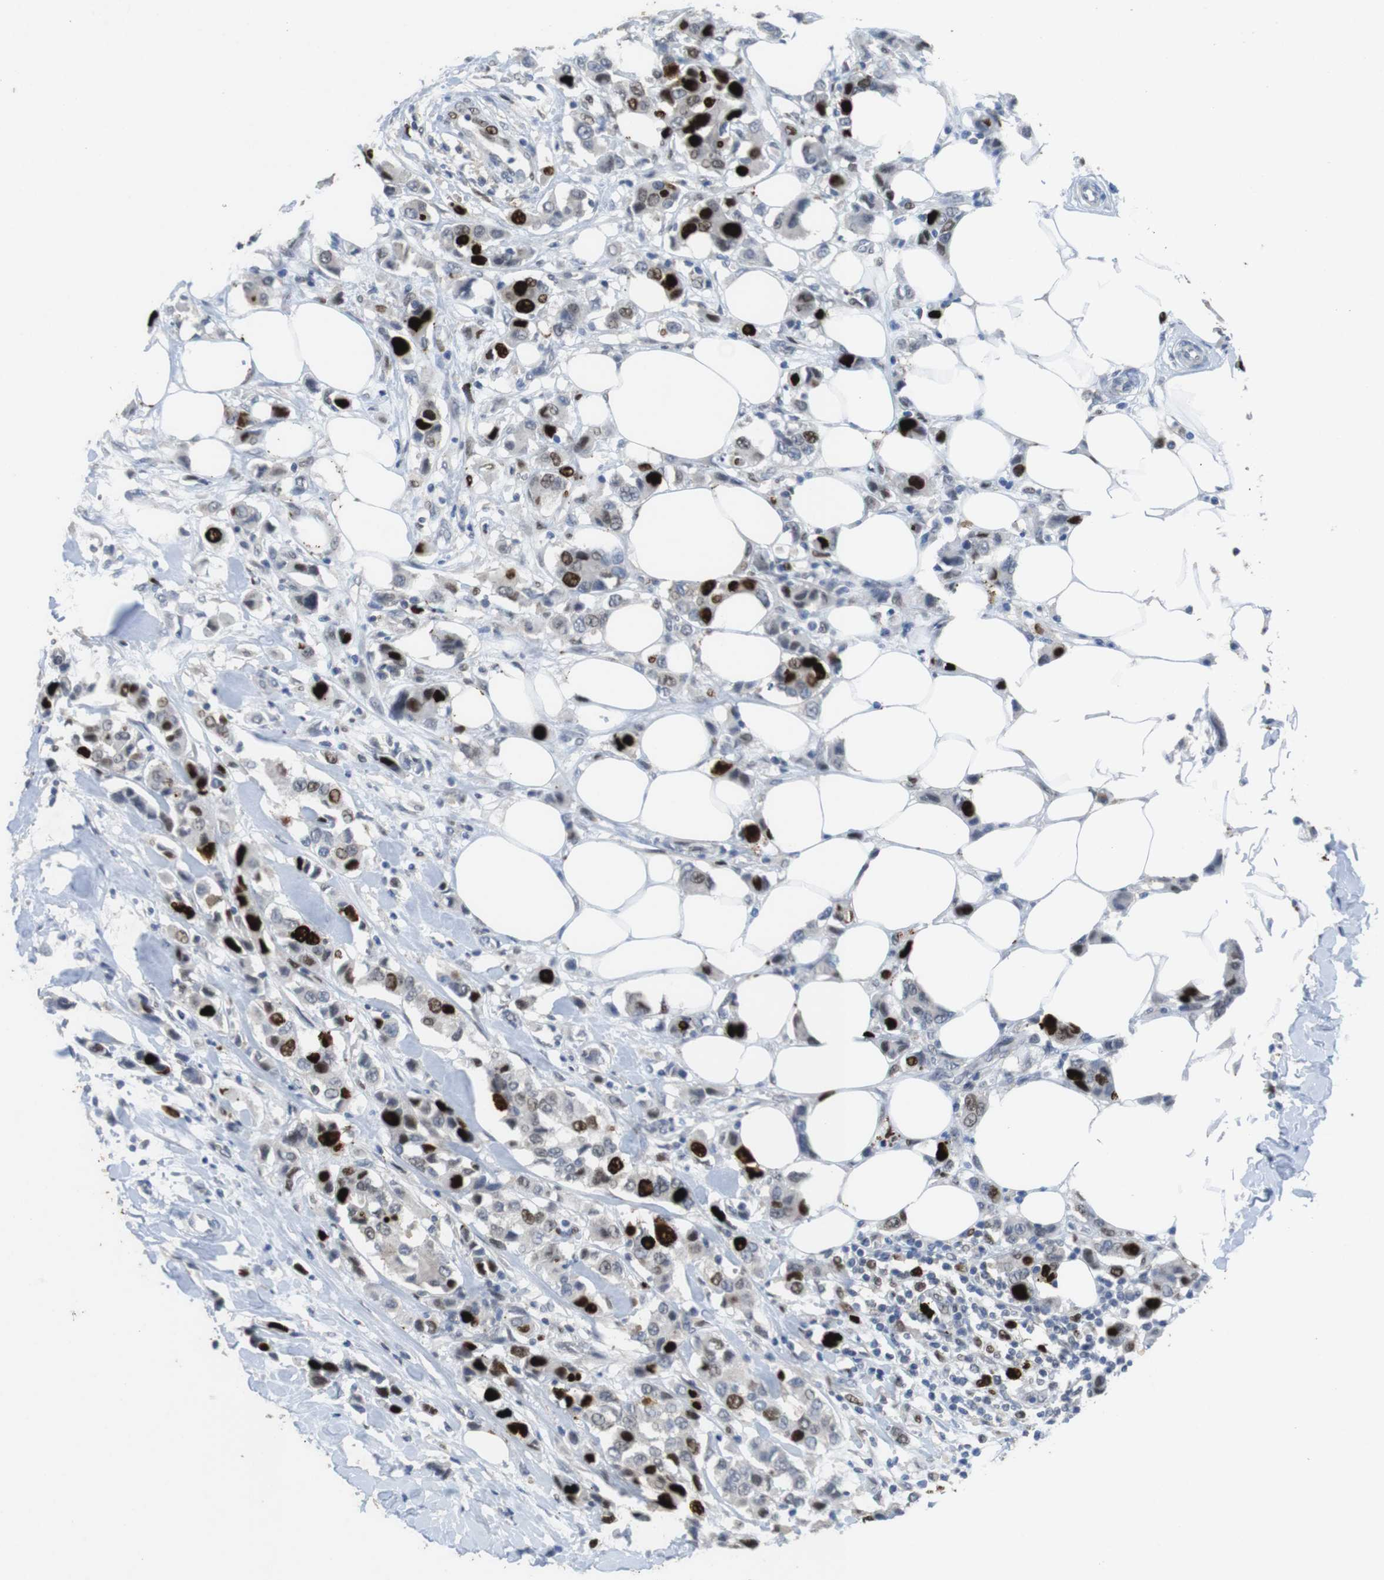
{"staining": {"intensity": "strong", "quantity": "25%-75%", "location": "nuclear"}, "tissue": "breast cancer", "cell_type": "Tumor cells", "image_type": "cancer", "snomed": [{"axis": "morphology", "description": "Normal tissue, NOS"}, {"axis": "morphology", "description": "Duct carcinoma"}, {"axis": "topography", "description": "Breast"}], "caption": "Breast cancer (infiltrating ductal carcinoma) stained with DAB immunohistochemistry (IHC) demonstrates high levels of strong nuclear expression in approximately 25%-75% of tumor cells. The staining is performed using DAB brown chromogen to label protein expression. The nuclei are counter-stained blue using hematoxylin.", "gene": "KPNA2", "patient": {"sex": "female", "age": 50}}